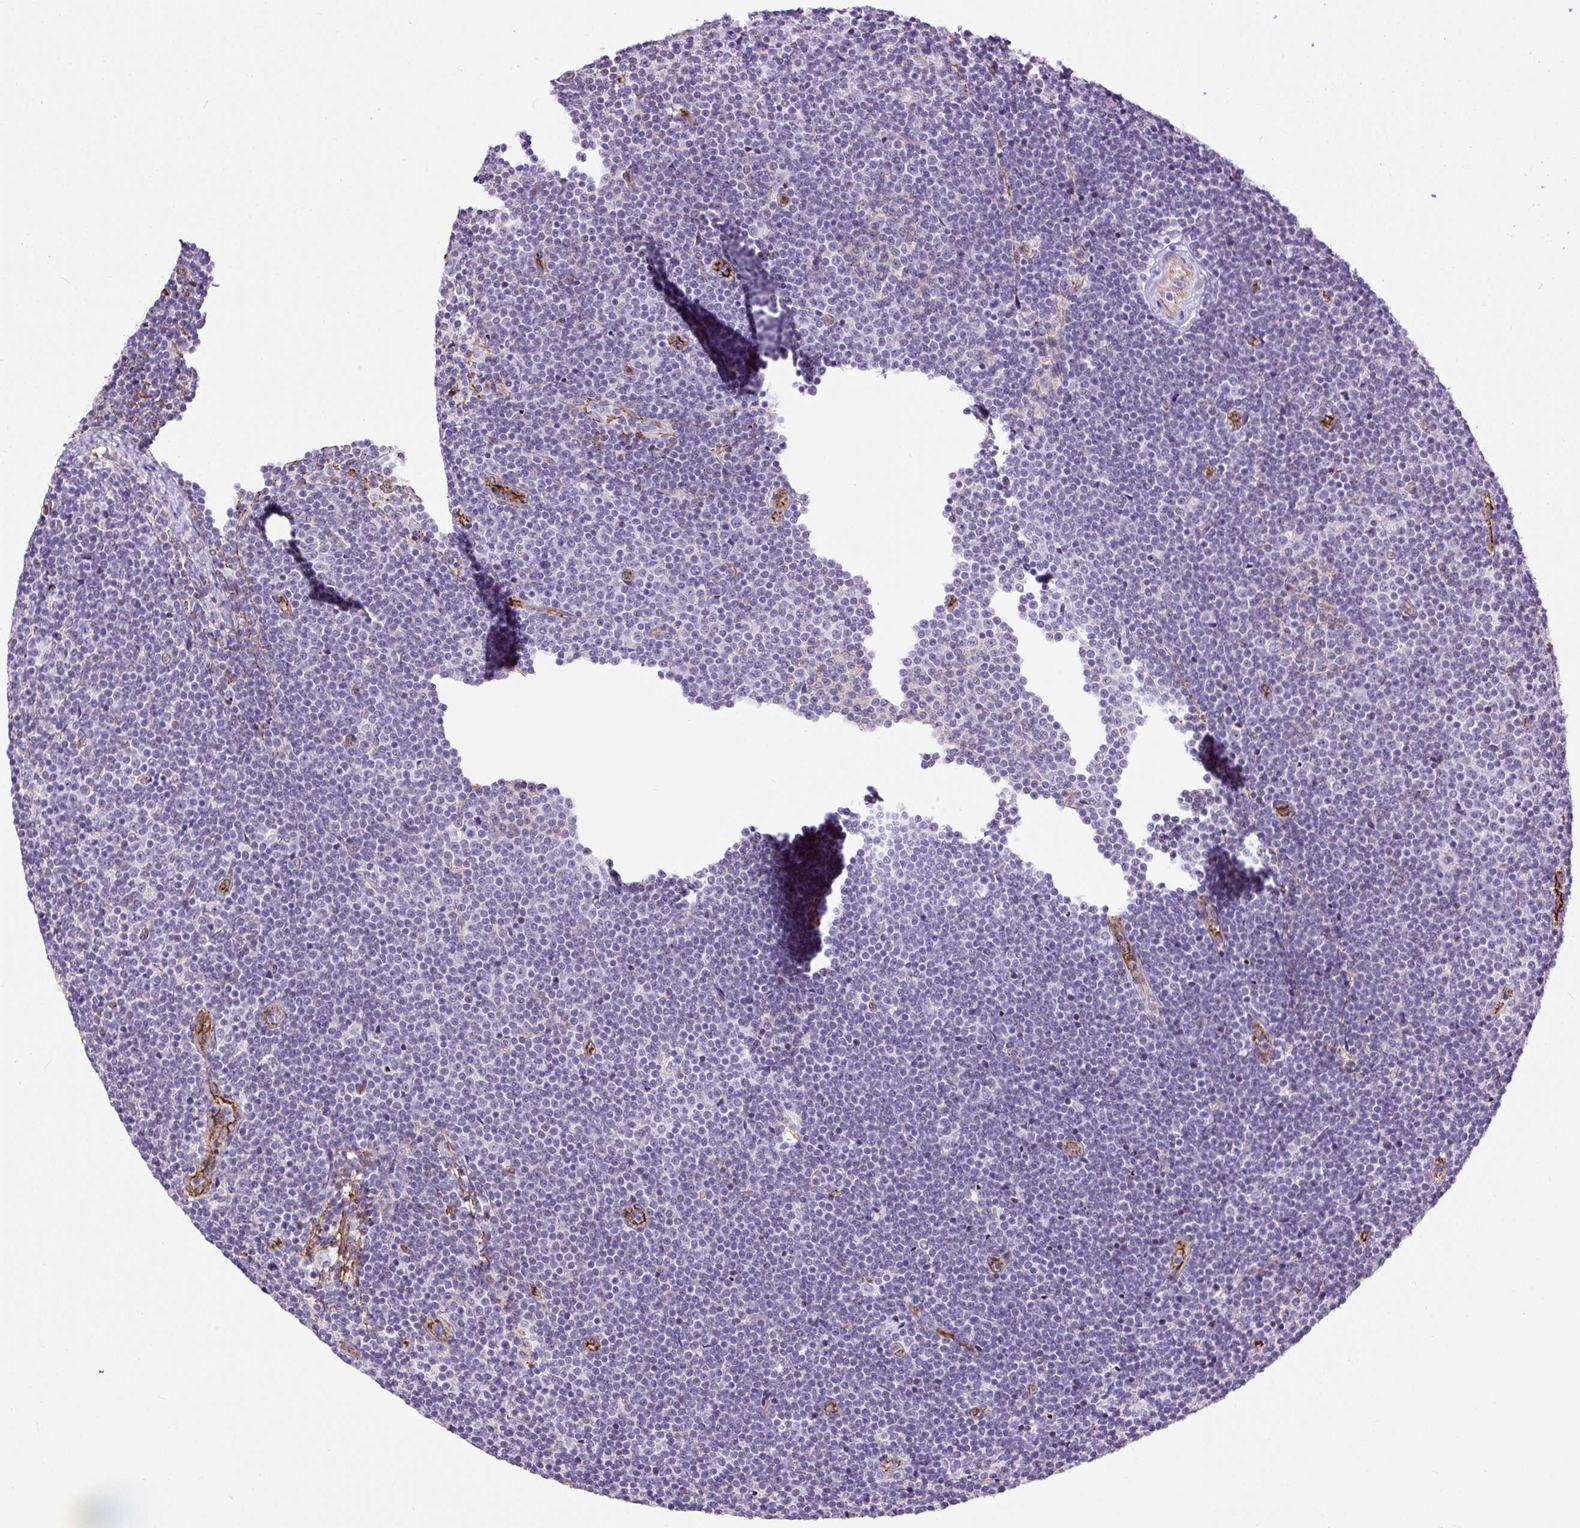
{"staining": {"intensity": "negative", "quantity": "none", "location": "none"}, "tissue": "lymphoma", "cell_type": "Tumor cells", "image_type": "cancer", "snomed": [{"axis": "morphology", "description": "Malignant lymphoma, non-Hodgkin's type, Low grade"}, {"axis": "topography", "description": "Lymph node"}], "caption": "Human low-grade malignant lymphoma, non-Hodgkin's type stained for a protein using immunohistochemistry (IHC) demonstrates no positivity in tumor cells.", "gene": "MAGEB16", "patient": {"sex": "male", "age": 48}}